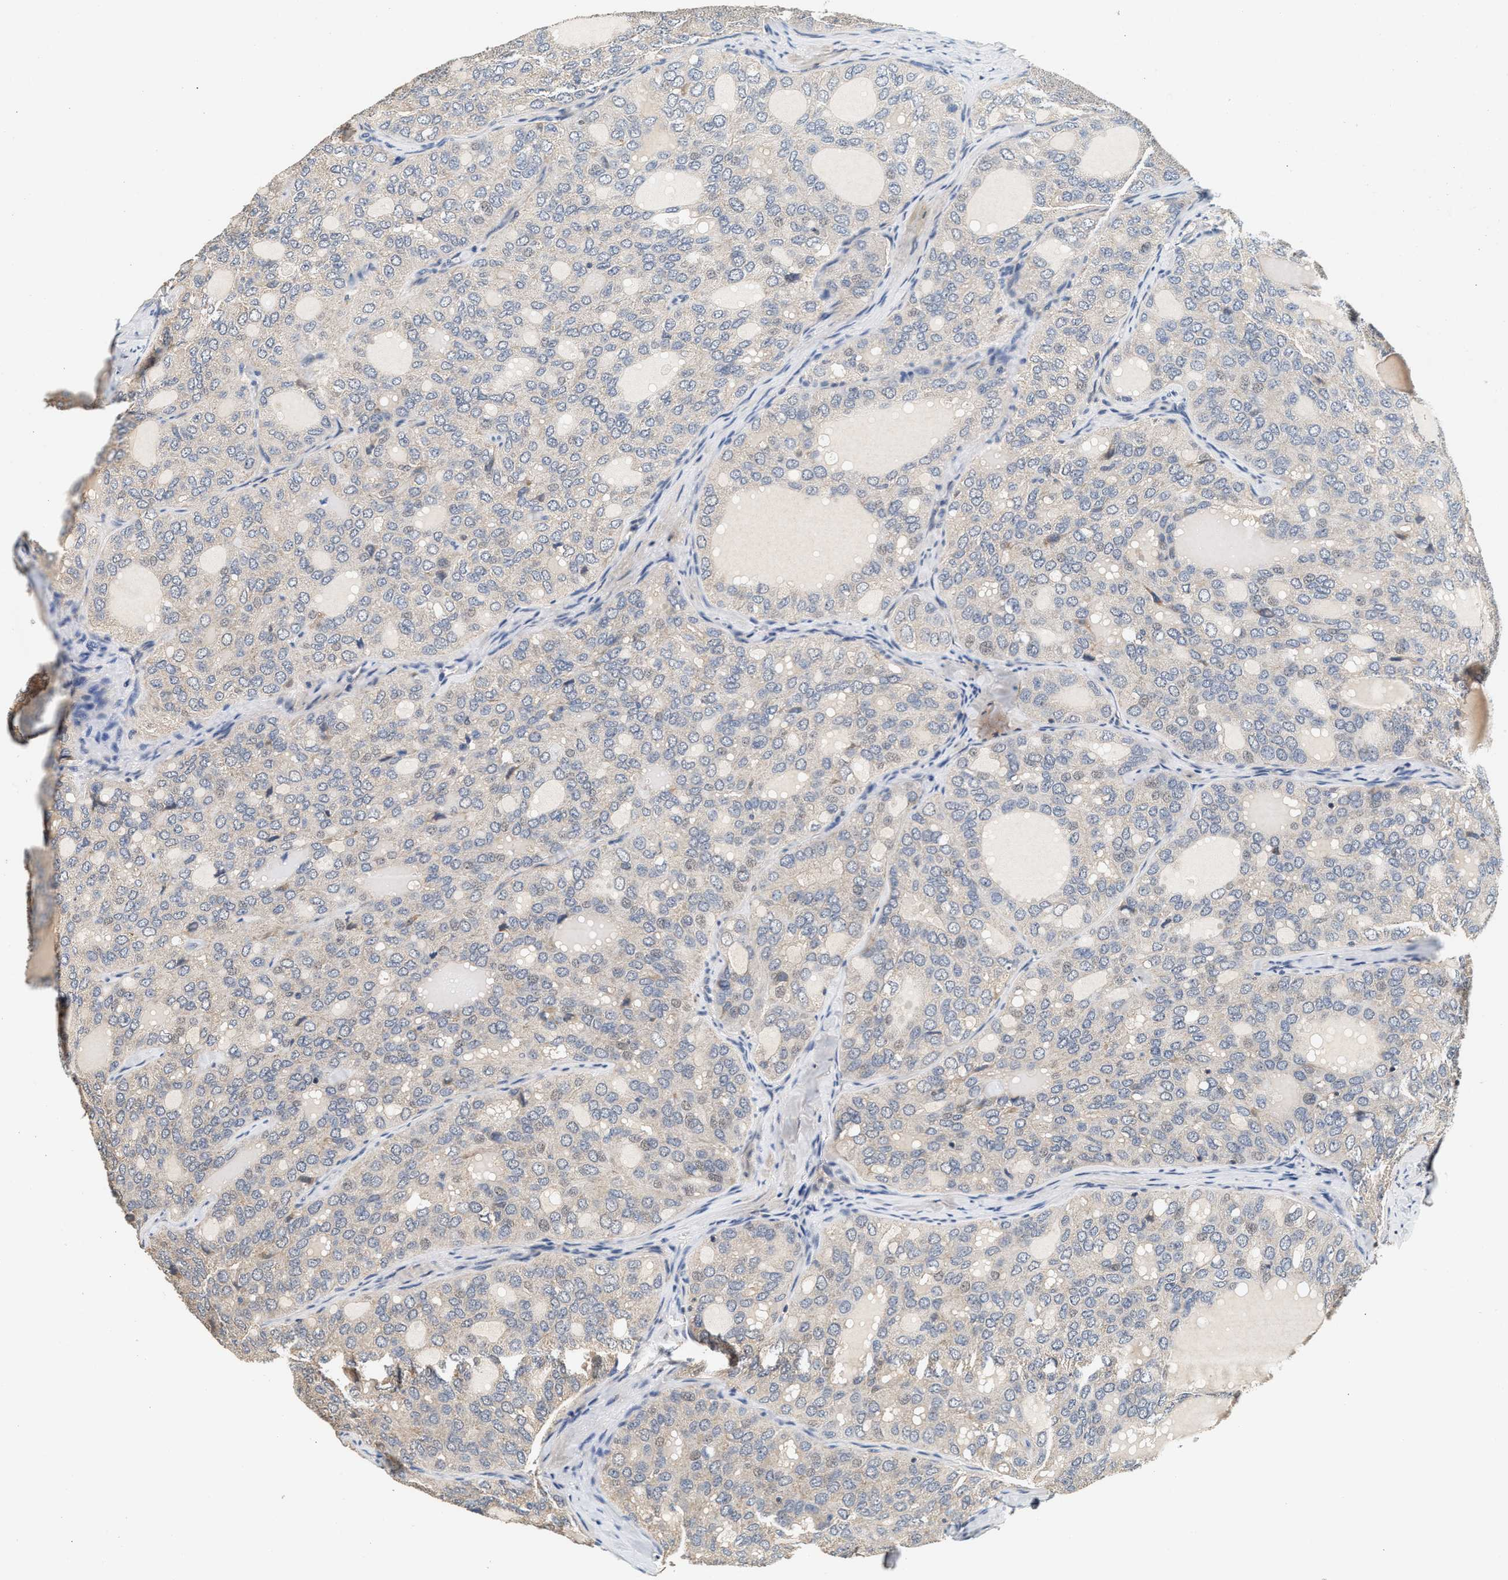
{"staining": {"intensity": "negative", "quantity": "none", "location": "none"}, "tissue": "thyroid cancer", "cell_type": "Tumor cells", "image_type": "cancer", "snomed": [{"axis": "morphology", "description": "Follicular adenoma carcinoma, NOS"}, {"axis": "topography", "description": "Thyroid gland"}], "caption": "IHC micrograph of neoplastic tissue: human thyroid follicular adenoma carcinoma stained with DAB (3,3'-diaminobenzidine) reveals no significant protein expression in tumor cells.", "gene": "PTGR3", "patient": {"sex": "male", "age": 75}}